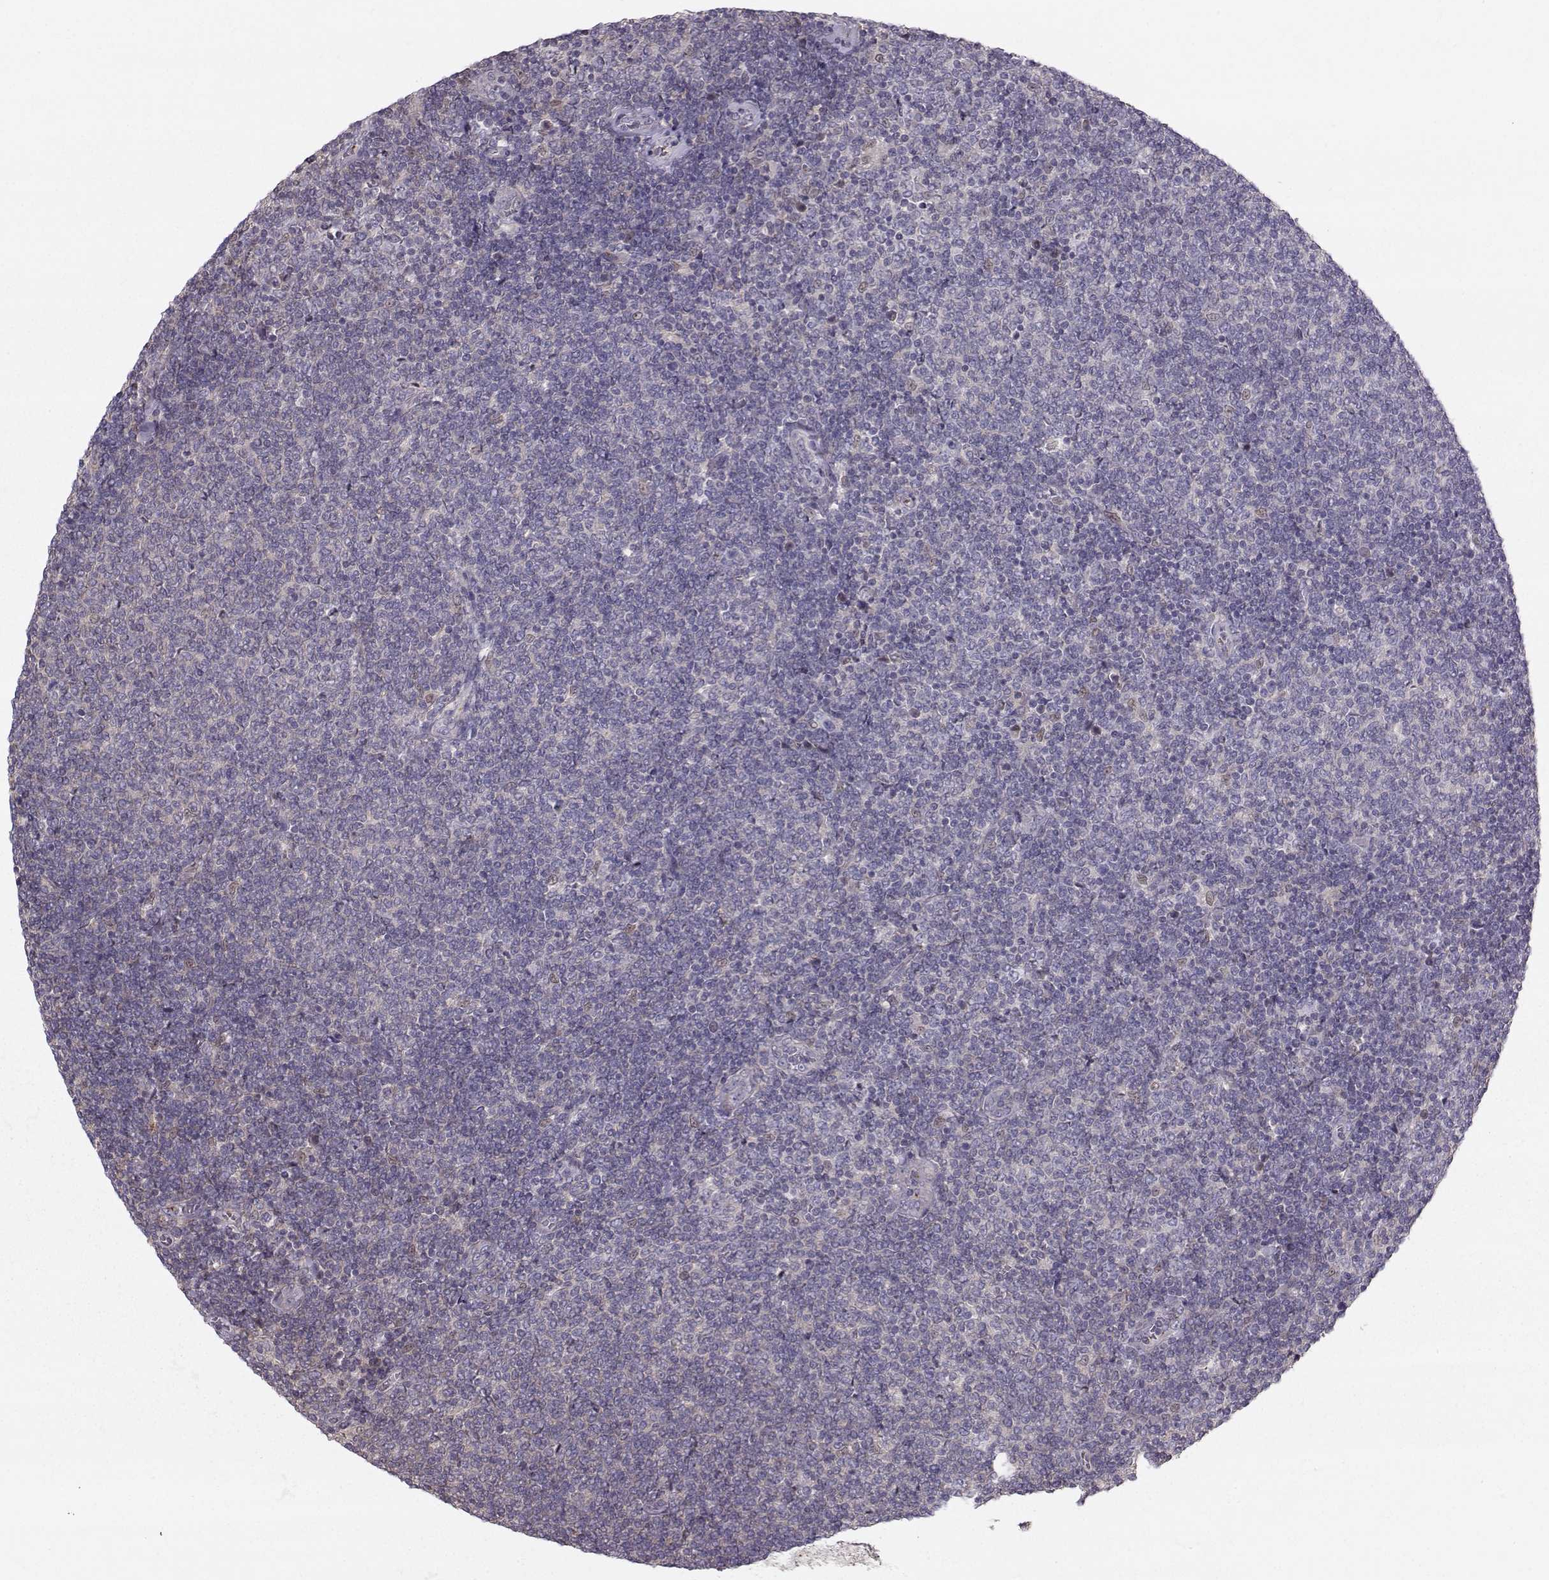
{"staining": {"intensity": "negative", "quantity": "none", "location": "none"}, "tissue": "lymphoma", "cell_type": "Tumor cells", "image_type": "cancer", "snomed": [{"axis": "morphology", "description": "Malignant lymphoma, non-Hodgkin's type, Low grade"}, {"axis": "topography", "description": "Lymph node"}], "caption": "The IHC image has no significant expression in tumor cells of low-grade malignant lymphoma, non-Hodgkin's type tissue.", "gene": "ASB16", "patient": {"sex": "male", "age": 52}}